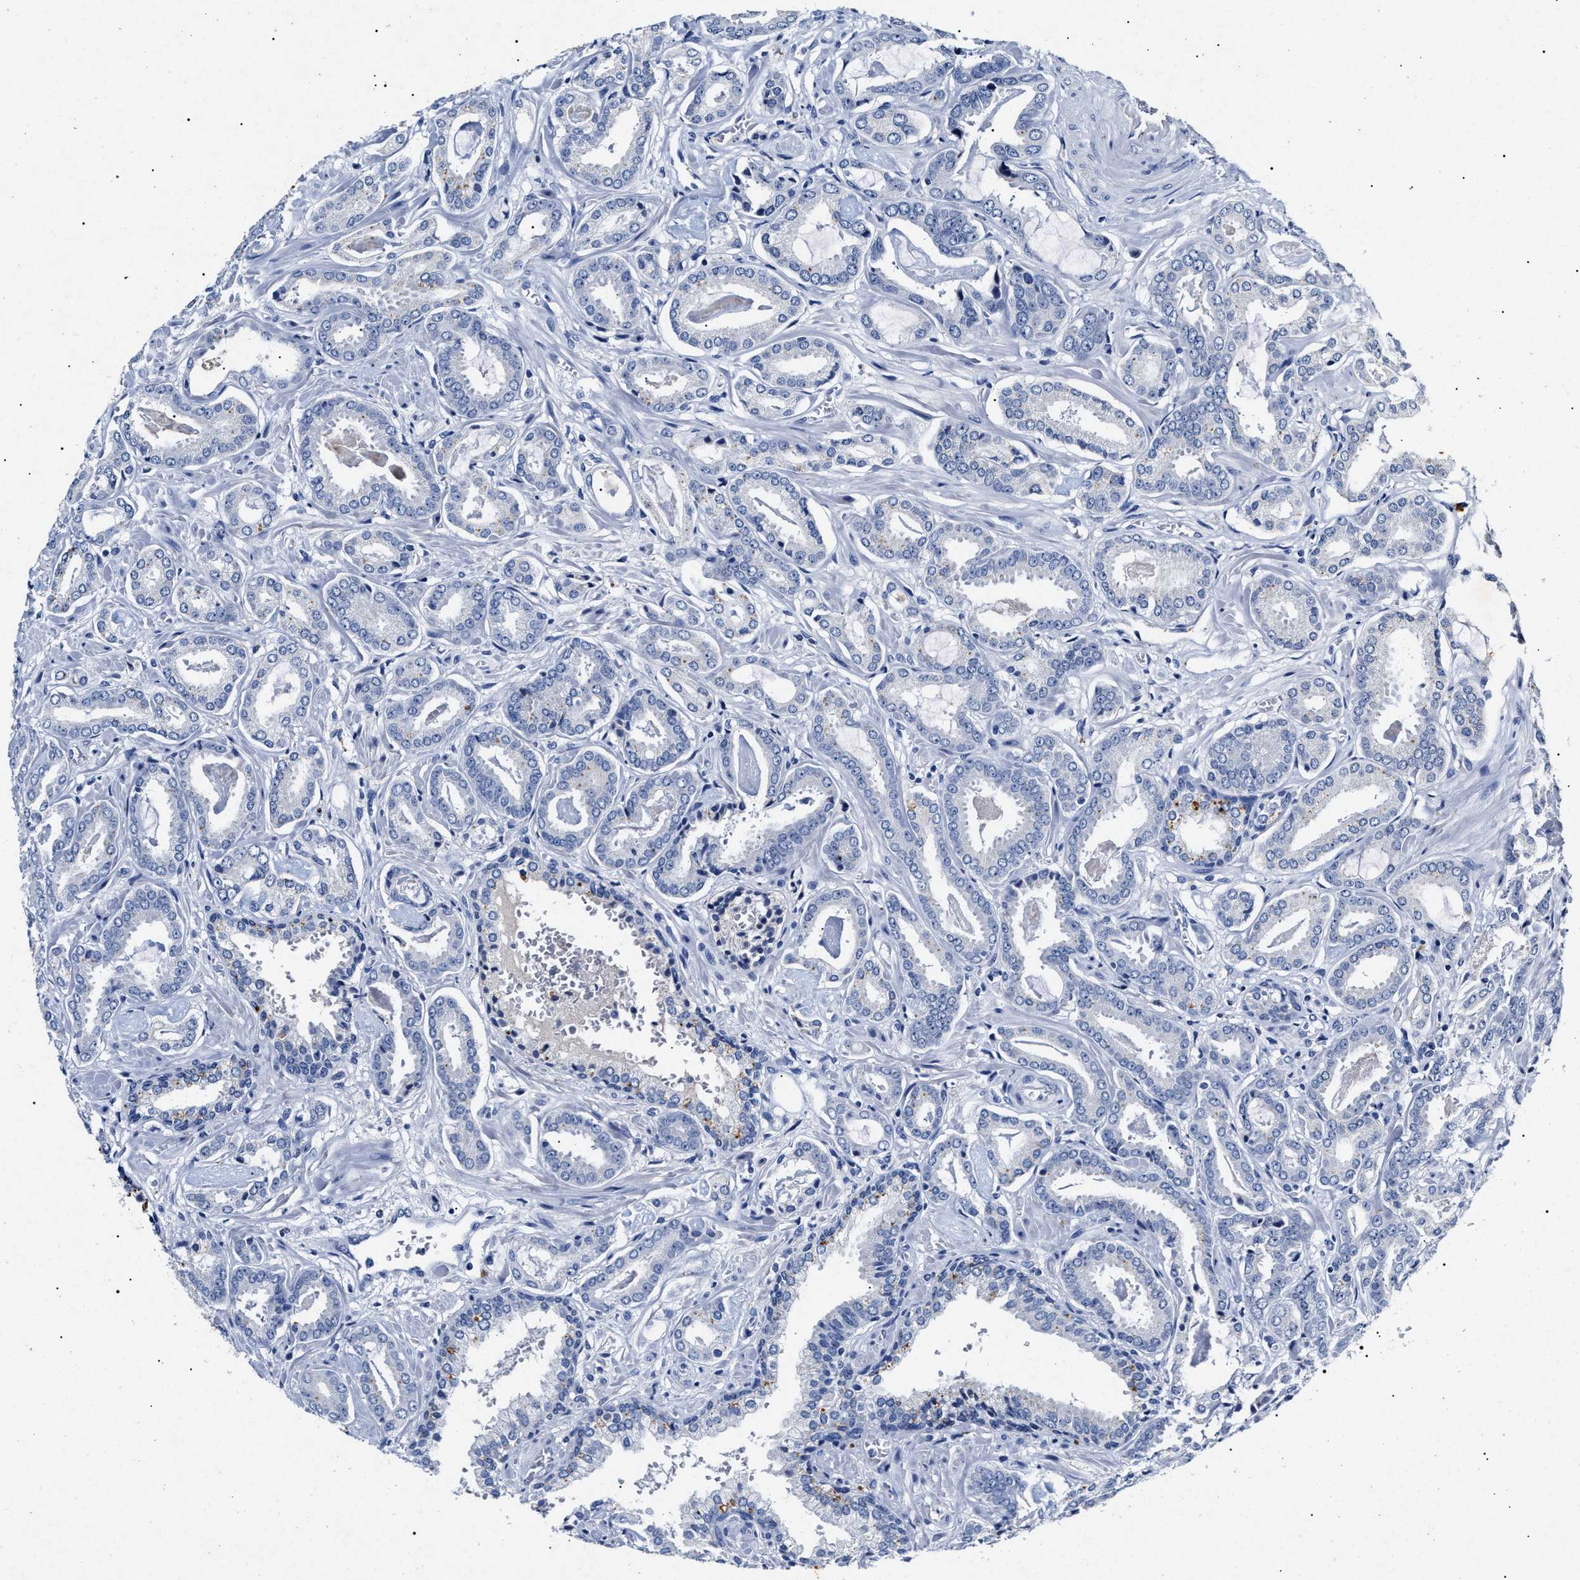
{"staining": {"intensity": "strong", "quantity": "<25%", "location": "cytoplasmic/membranous"}, "tissue": "prostate cancer", "cell_type": "Tumor cells", "image_type": "cancer", "snomed": [{"axis": "morphology", "description": "Adenocarcinoma, Low grade"}, {"axis": "topography", "description": "Prostate"}], "caption": "IHC of low-grade adenocarcinoma (prostate) exhibits medium levels of strong cytoplasmic/membranous expression in about <25% of tumor cells.", "gene": "LRRC8E", "patient": {"sex": "male", "age": 53}}